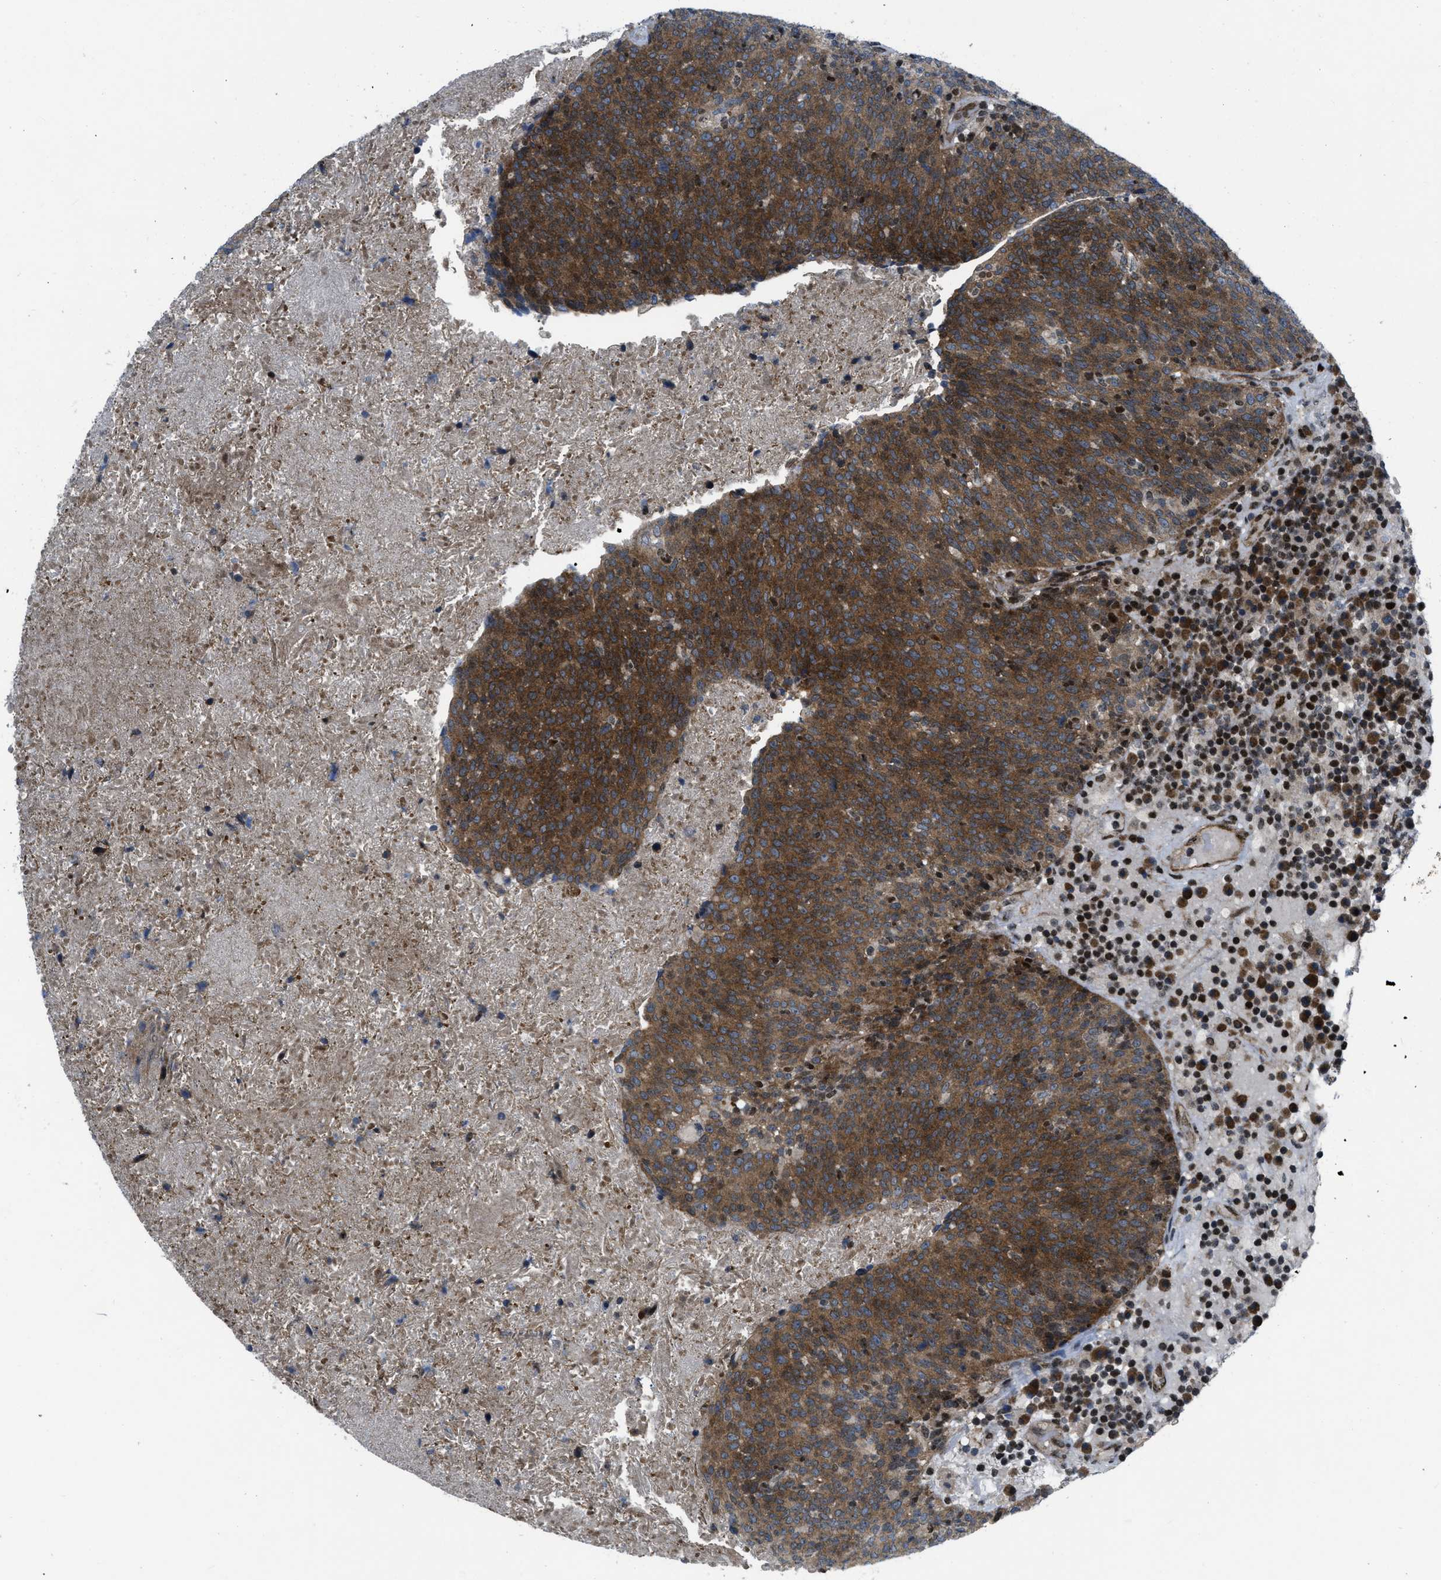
{"staining": {"intensity": "strong", "quantity": ">75%", "location": "cytoplasmic/membranous"}, "tissue": "head and neck cancer", "cell_type": "Tumor cells", "image_type": "cancer", "snomed": [{"axis": "morphology", "description": "Squamous cell carcinoma, NOS"}, {"axis": "morphology", "description": "Squamous cell carcinoma, metastatic, NOS"}, {"axis": "topography", "description": "Lymph node"}, {"axis": "topography", "description": "Head-Neck"}], "caption": "This image displays IHC staining of human head and neck cancer, with high strong cytoplasmic/membranous expression in about >75% of tumor cells.", "gene": "PPP2CB", "patient": {"sex": "male", "age": 62}}